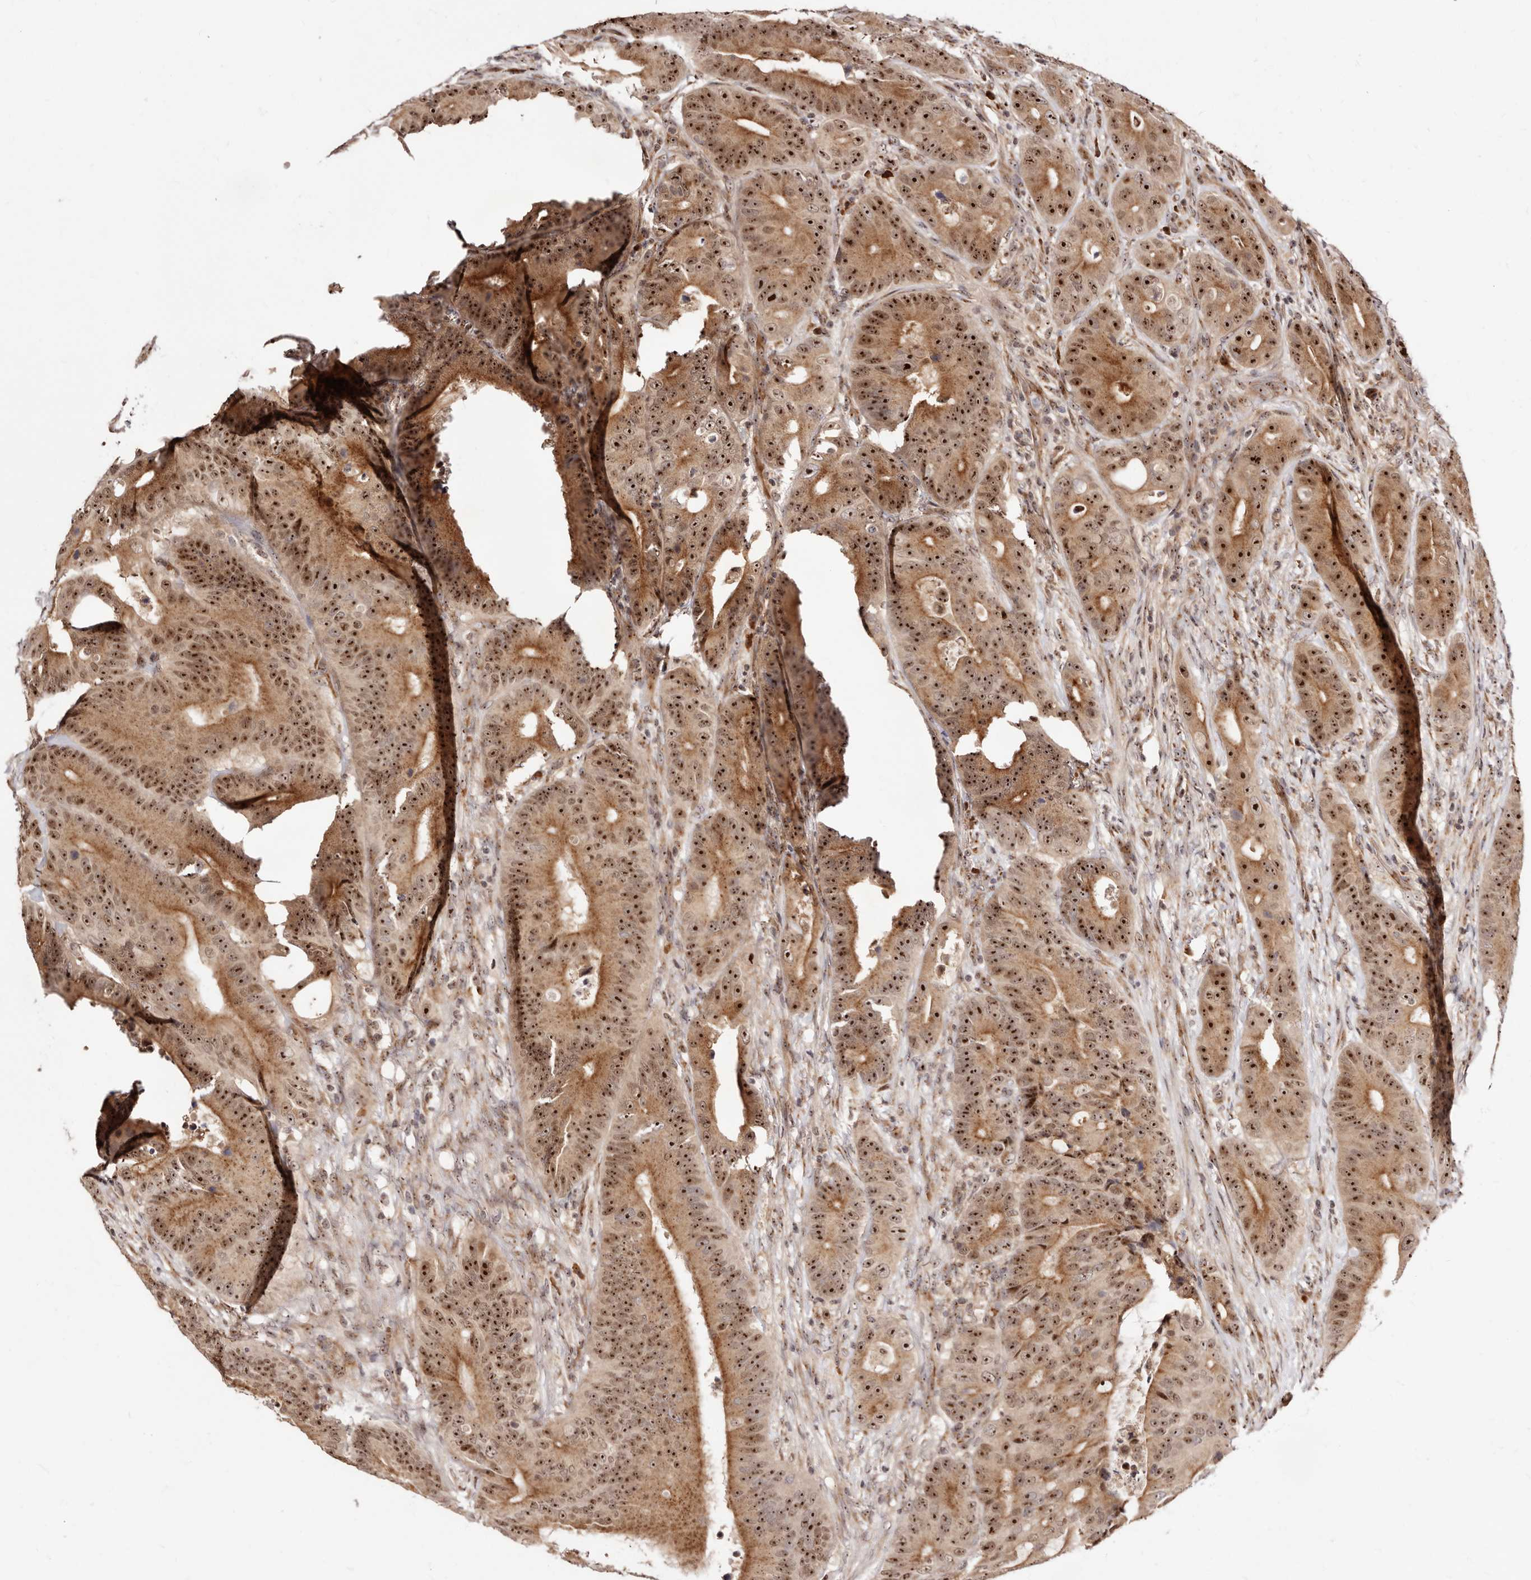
{"staining": {"intensity": "strong", "quantity": ">75%", "location": "cytoplasmic/membranous,nuclear"}, "tissue": "colorectal cancer", "cell_type": "Tumor cells", "image_type": "cancer", "snomed": [{"axis": "morphology", "description": "Adenocarcinoma, NOS"}, {"axis": "topography", "description": "Colon"}], "caption": "A high amount of strong cytoplasmic/membranous and nuclear positivity is appreciated in about >75% of tumor cells in colorectal cancer (adenocarcinoma) tissue.", "gene": "APOL6", "patient": {"sex": "male", "age": 83}}